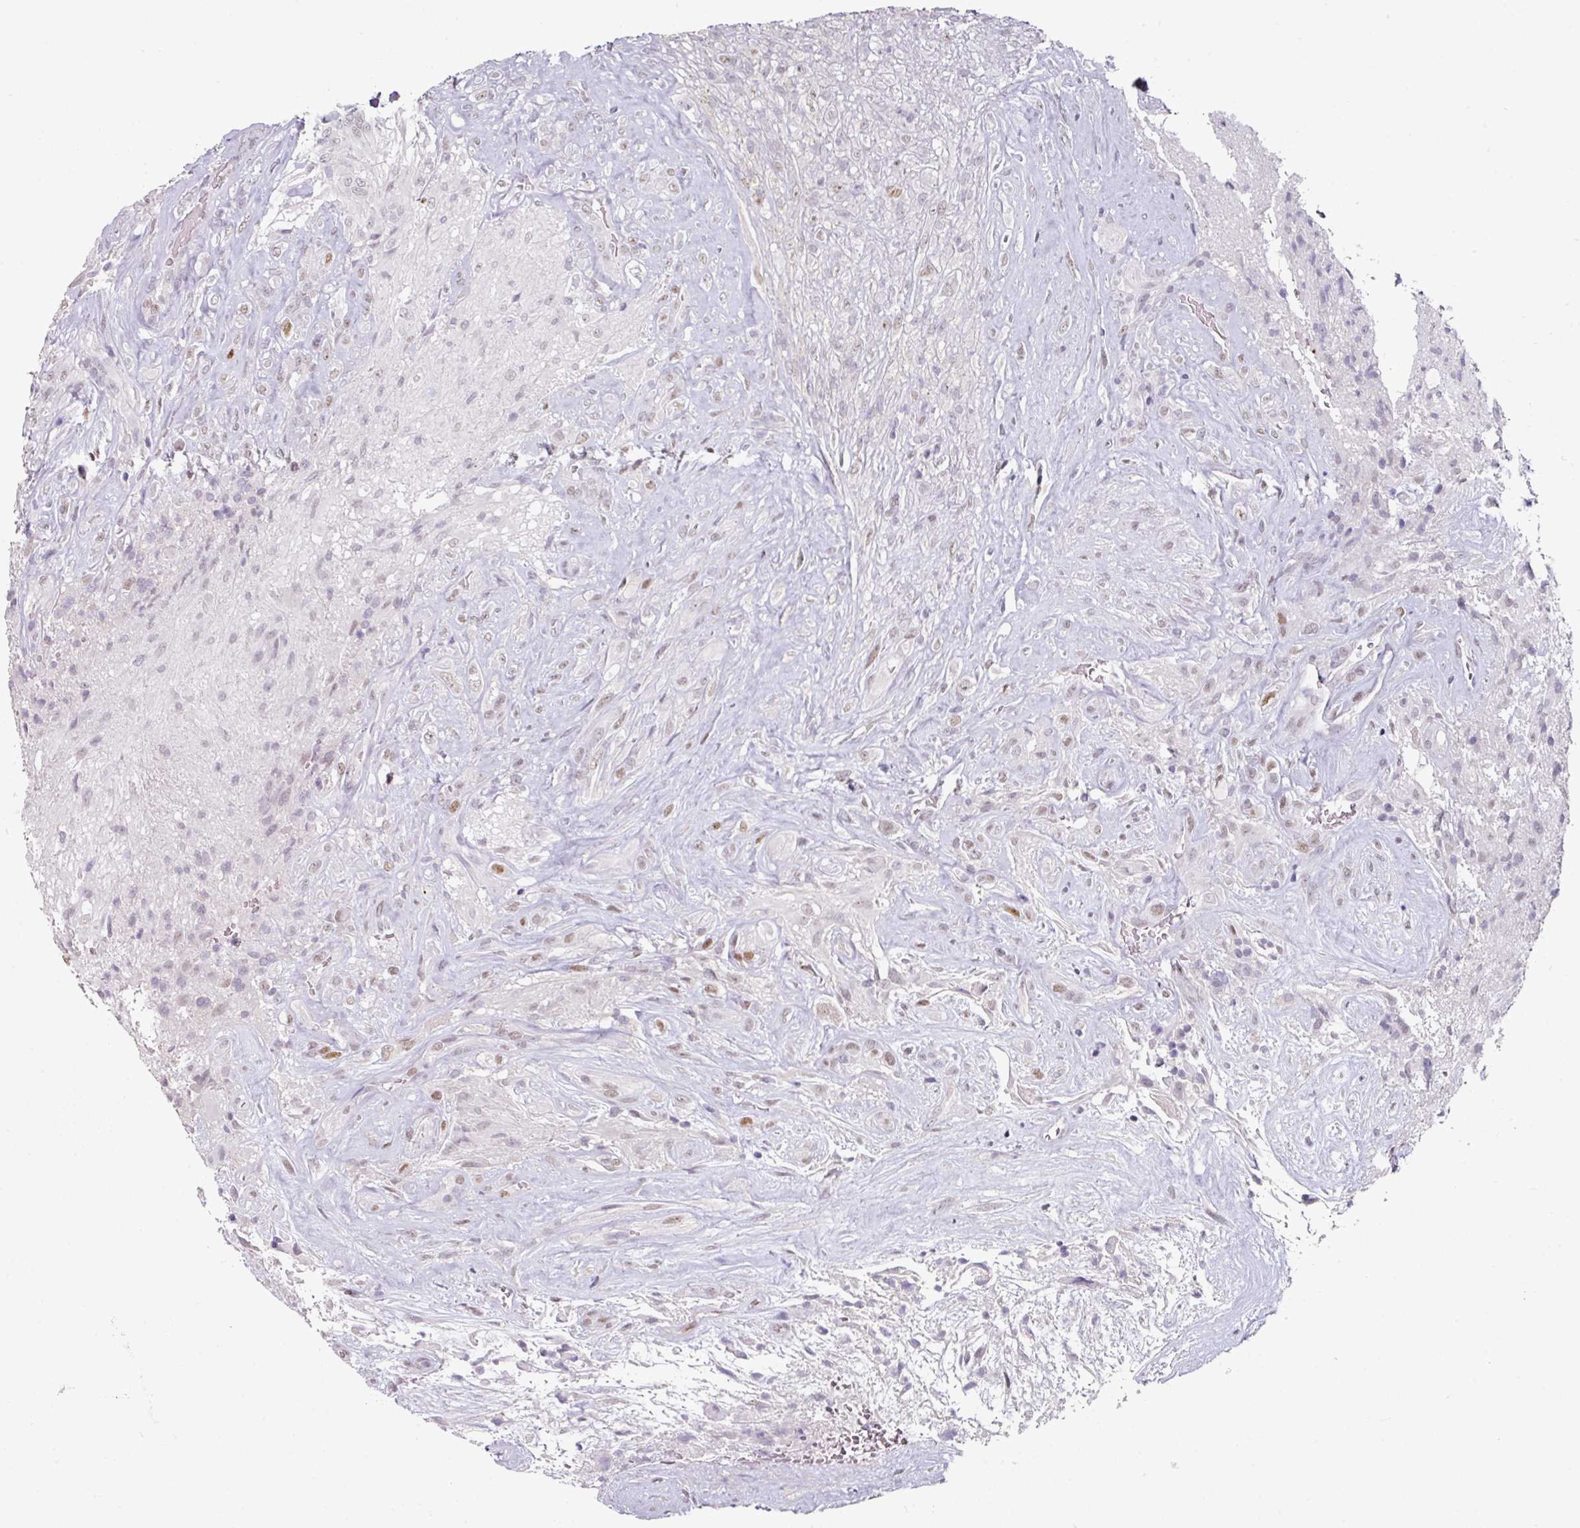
{"staining": {"intensity": "negative", "quantity": "none", "location": "none"}, "tissue": "glioma", "cell_type": "Tumor cells", "image_type": "cancer", "snomed": [{"axis": "morphology", "description": "Glioma, malignant, High grade"}, {"axis": "topography", "description": "Brain"}], "caption": "High power microscopy image of an immunohistochemistry histopathology image of malignant glioma (high-grade), revealing no significant positivity in tumor cells.", "gene": "ELK1", "patient": {"sex": "male", "age": 56}}